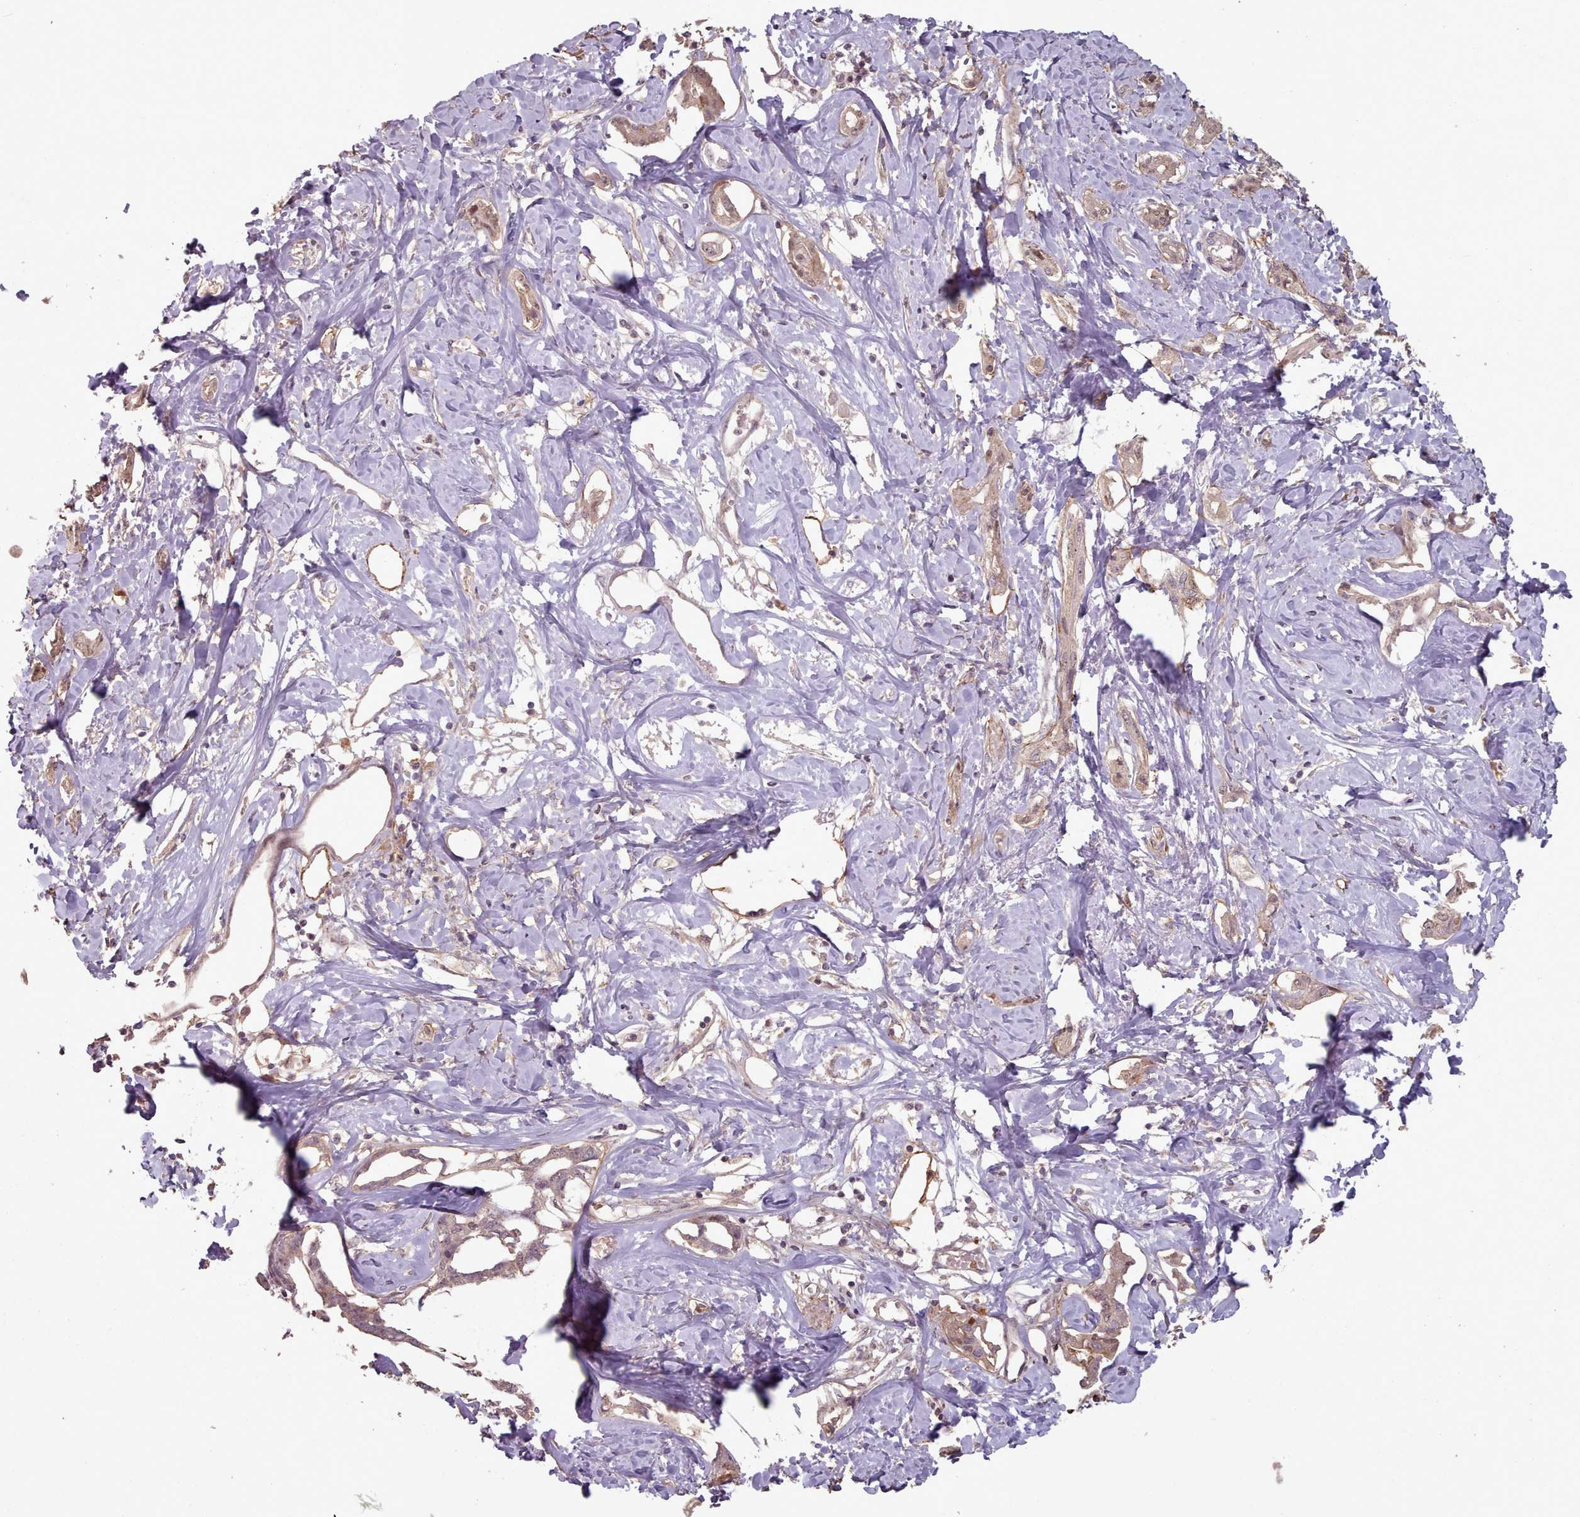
{"staining": {"intensity": "weak", "quantity": "25%-75%", "location": "cytoplasmic/membranous,nuclear"}, "tissue": "liver cancer", "cell_type": "Tumor cells", "image_type": "cancer", "snomed": [{"axis": "morphology", "description": "Cholangiocarcinoma"}, {"axis": "topography", "description": "Liver"}], "caption": "DAB (3,3'-diaminobenzidine) immunohistochemical staining of liver cholangiocarcinoma reveals weak cytoplasmic/membranous and nuclear protein expression in about 25%-75% of tumor cells.", "gene": "ERCC6L", "patient": {"sex": "male", "age": 59}}